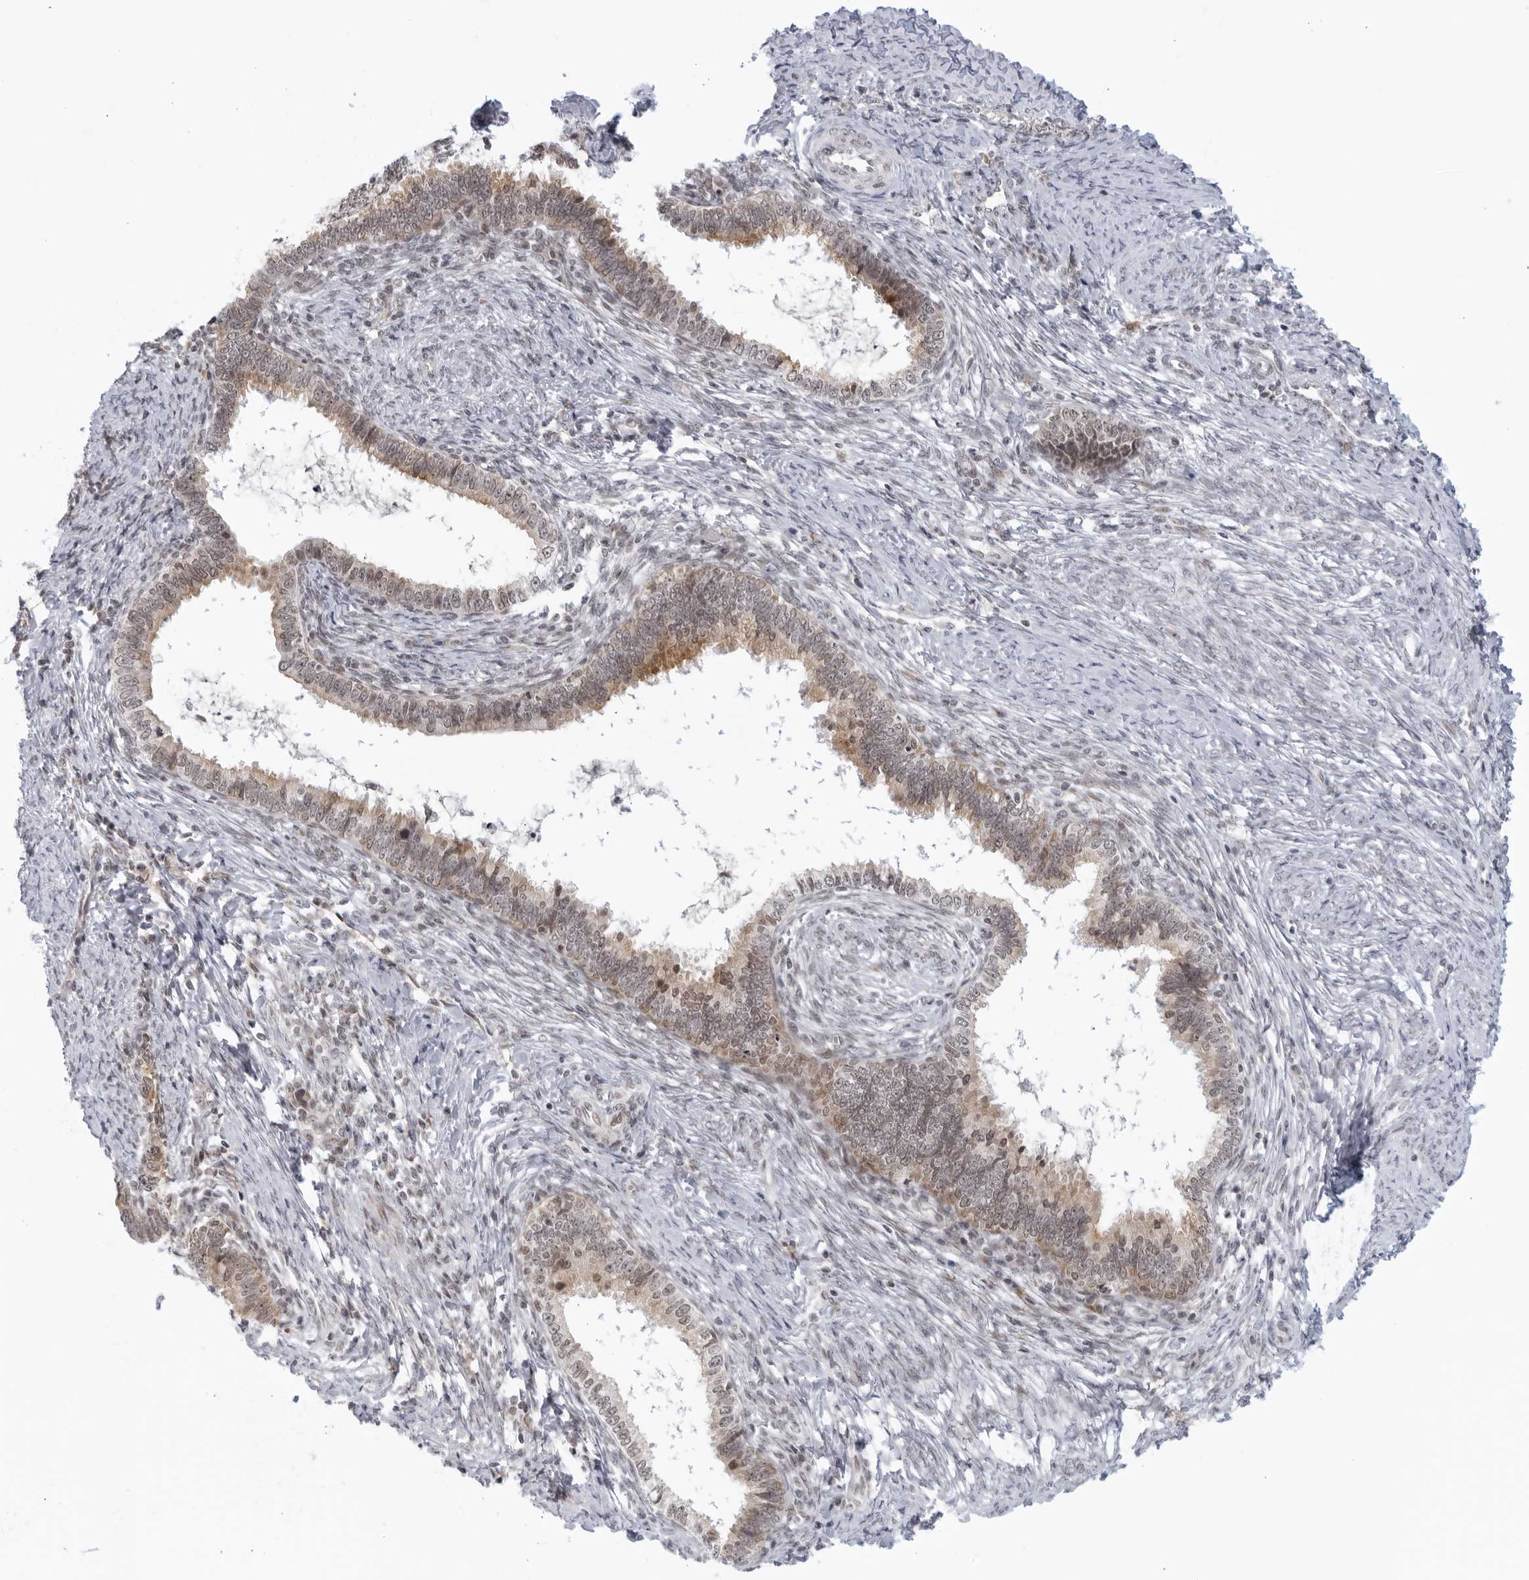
{"staining": {"intensity": "weak", "quantity": "<25%", "location": "cytoplasmic/membranous"}, "tissue": "cervical cancer", "cell_type": "Tumor cells", "image_type": "cancer", "snomed": [{"axis": "morphology", "description": "Adenocarcinoma, NOS"}, {"axis": "topography", "description": "Cervix"}], "caption": "IHC of human adenocarcinoma (cervical) demonstrates no positivity in tumor cells.", "gene": "RAB11FIP3", "patient": {"sex": "female", "age": 36}}